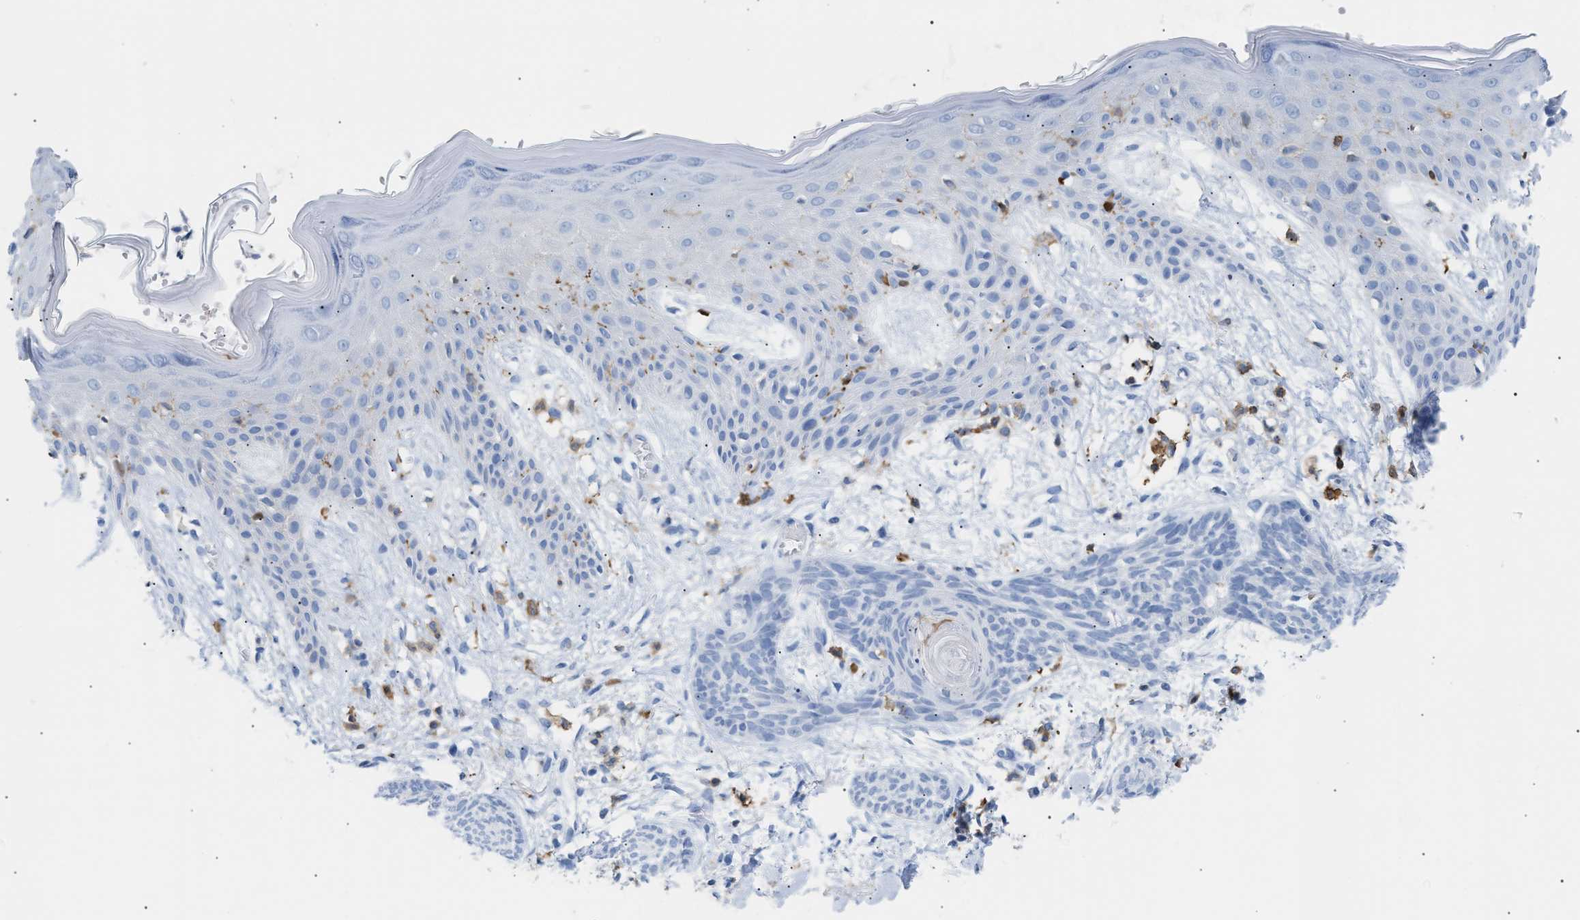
{"staining": {"intensity": "negative", "quantity": "none", "location": "none"}, "tissue": "skin cancer", "cell_type": "Tumor cells", "image_type": "cancer", "snomed": [{"axis": "morphology", "description": "Basal cell carcinoma"}, {"axis": "topography", "description": "Skin"}], "caption": "Immunohistochemistry (IHC) of human skin cancer (basal cell carcinoma) demonstrates no staining in tumor cells. Nuclei are stained in blue.", "gene": "LCP1", "patient": {"sex": "female", "age": 59}}